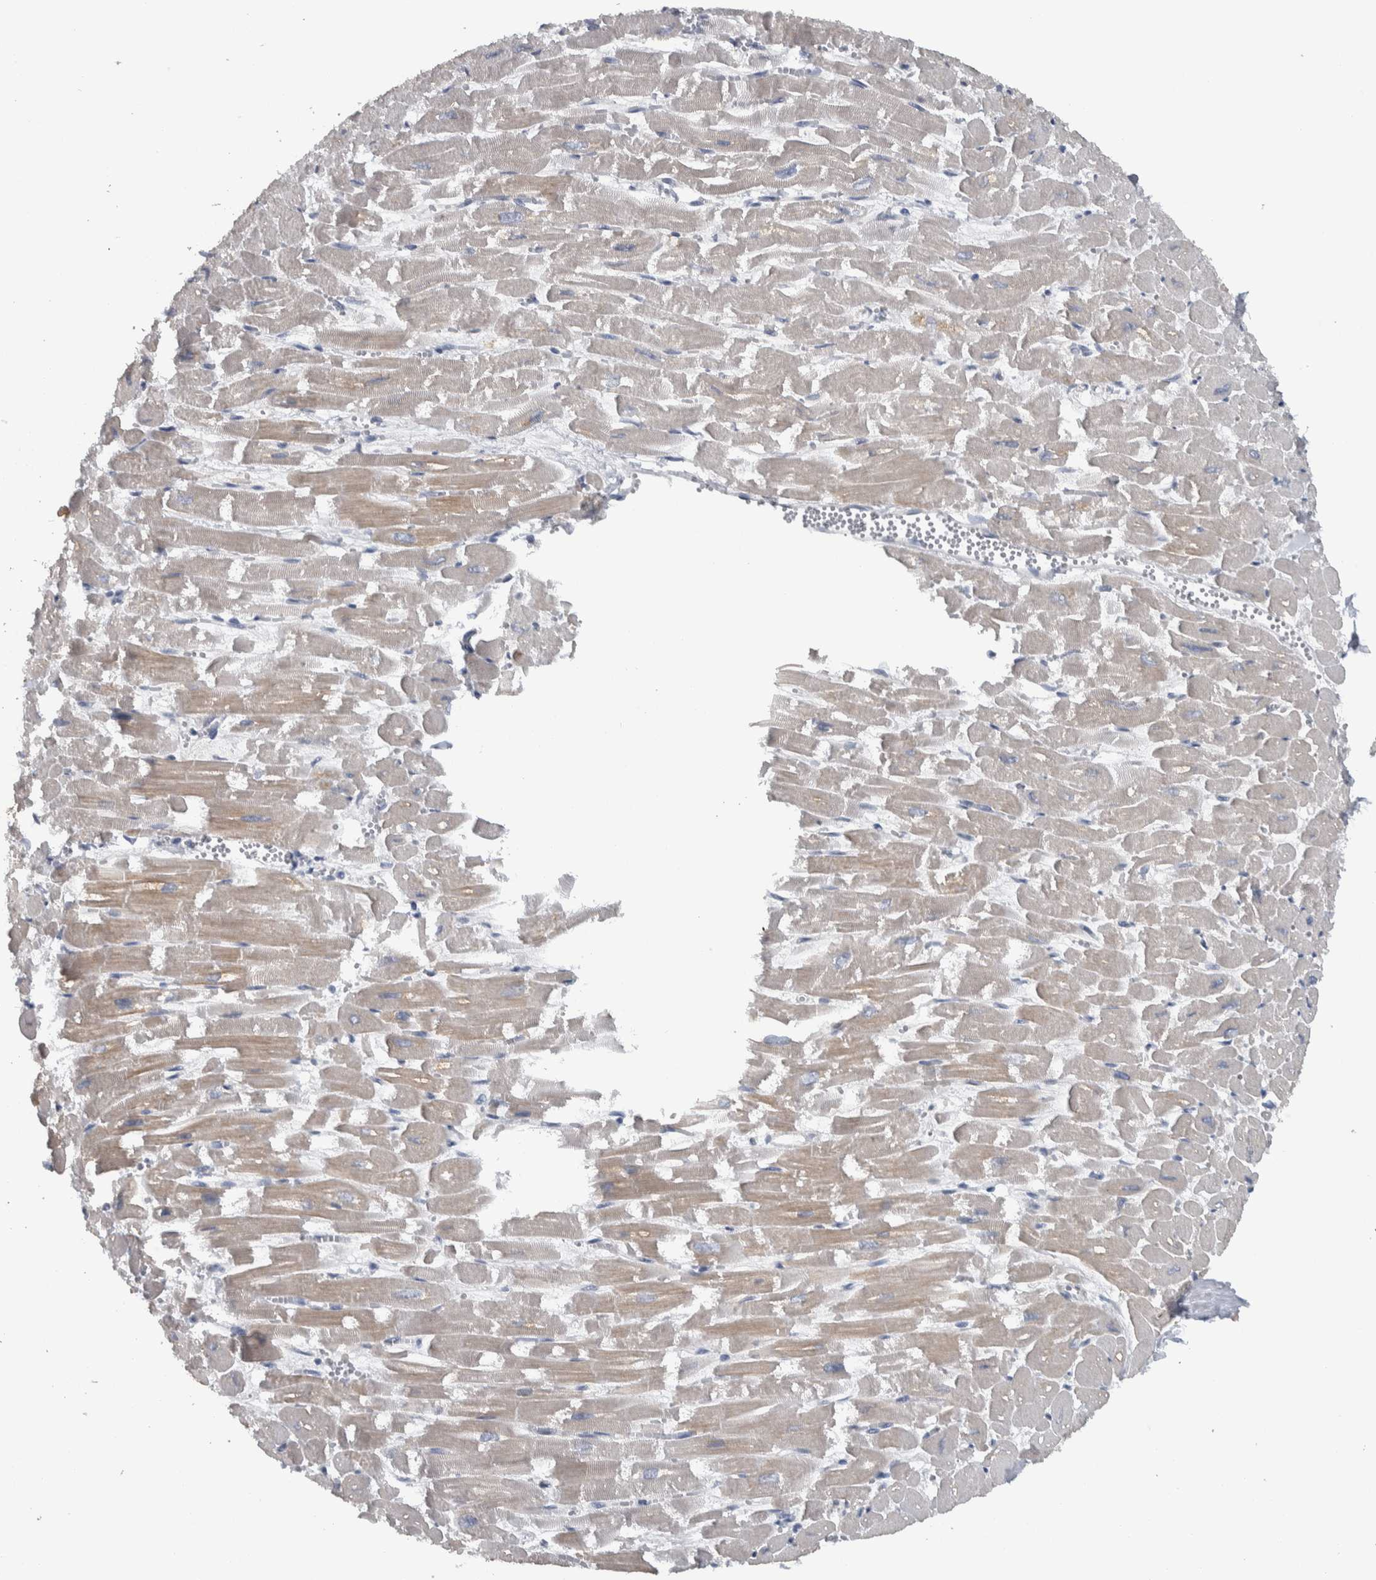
{"staining": {"intensity": "weak", "quantity": "25%-75%", "location": "cytoplasmic/membranous"}, "tissue": "heart muscle", "cell_type": "Cardiomyocytes", "image_type": "normal", "snomed": [{"axis": "morphology", "description": "Normal tissue, NOS"}, {"axis": "topography", "description": "Heart"}], "caption": "Protein staining displays weak cytoplasmic/membranous staining in about 25%-75% of cardiomyocytes in unremarkable heart muscle.", "gene": "NT5C2", "patient": {"sex": "male", "age": 54}}